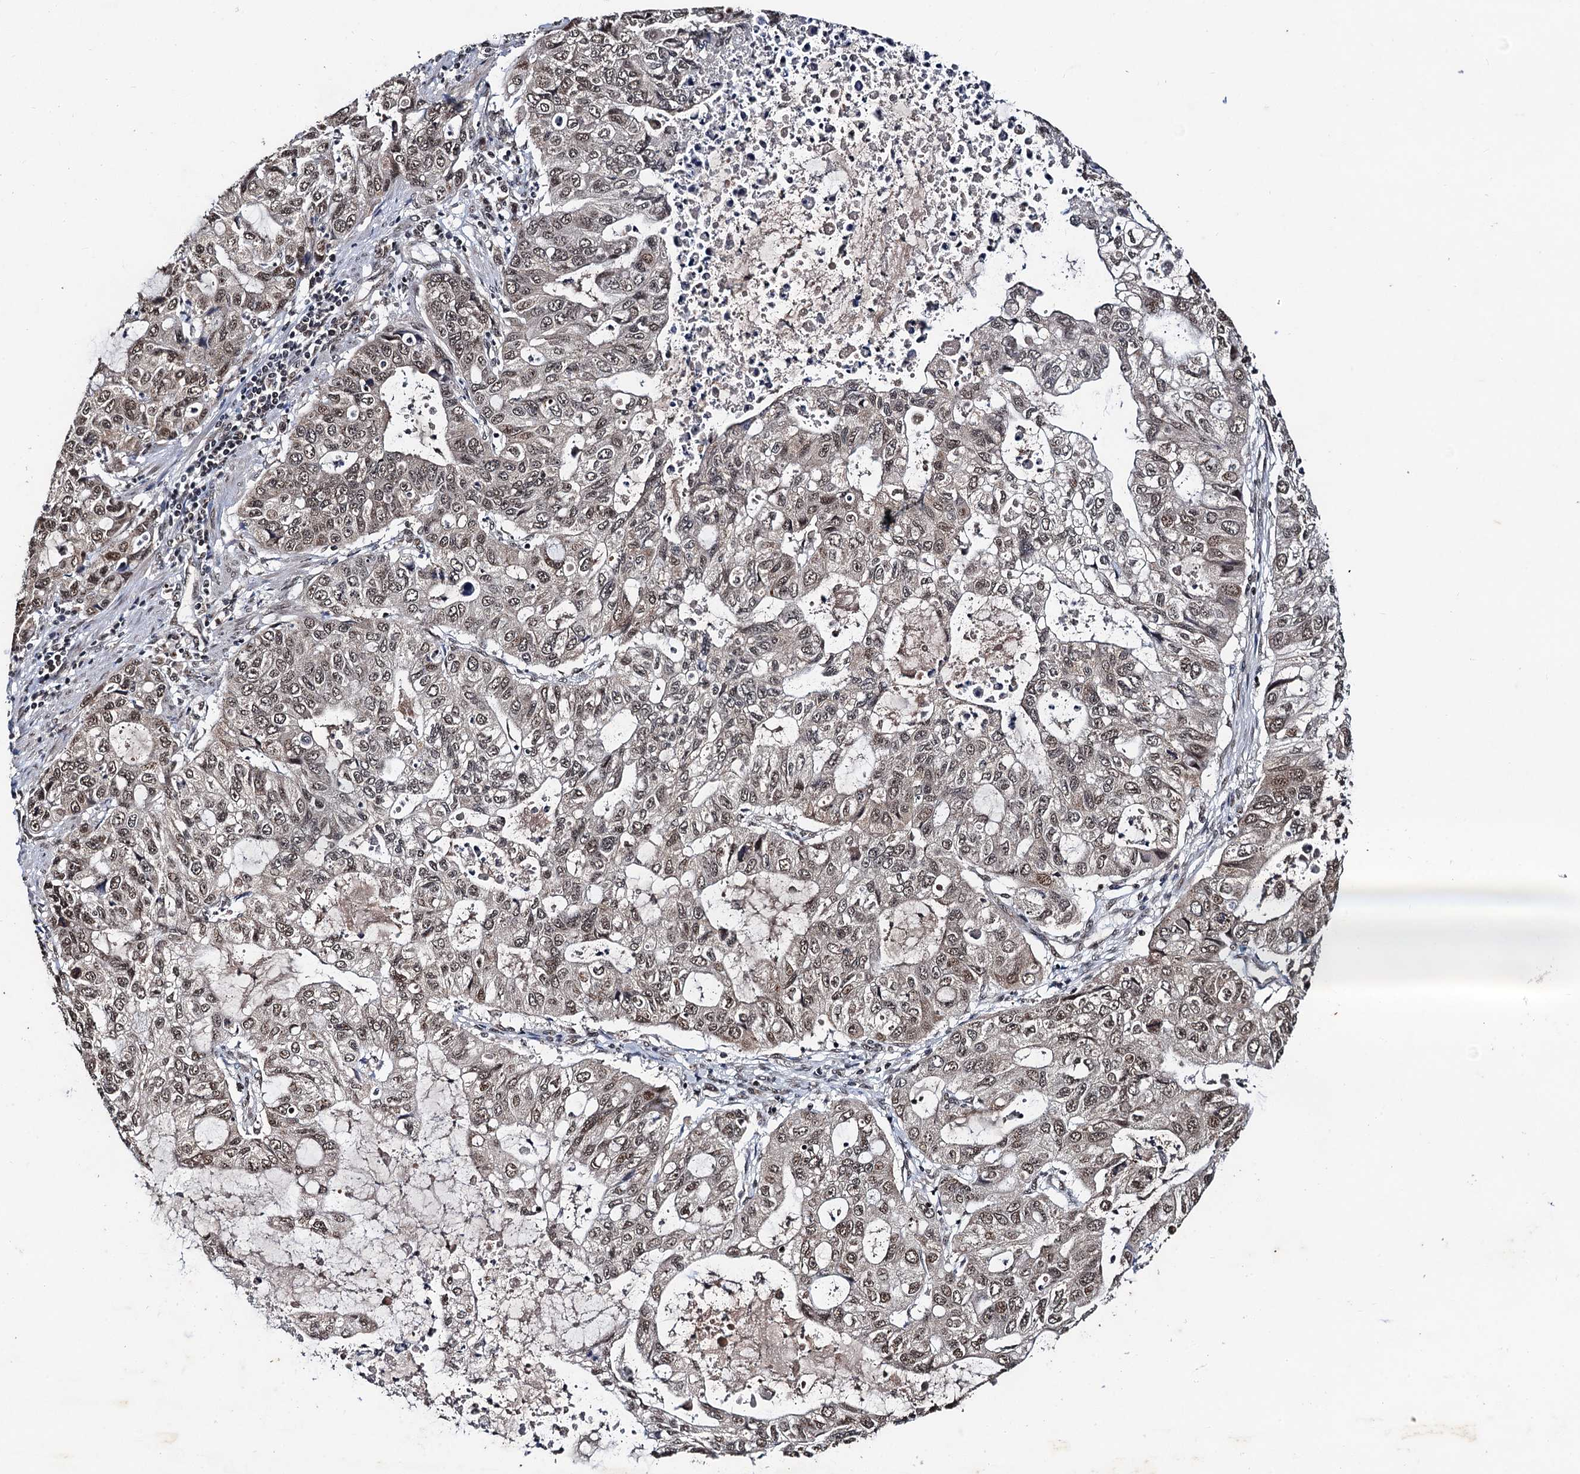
{"staining": {"intensity": "moderate", "quantity": "25%-75%", "location": "nuclear"}, "tissue": "stomach cancer", "cell_type": "Tumor cells", "image_type": "cancer", "snomed": [{"axis": "morphology", "description": "Adenocarcinoma, NOS"}, {"axis": "topography", "description": "Stomach, upper"}], "caption": "Protein staining by immunohistochemistry reveals moderate nuclear expression in about 25%-75% of tumor cells in stomach cancer (adenocarcinoma).", "gene": "REP15", "patient": {"sex": "female", "age": 52}}